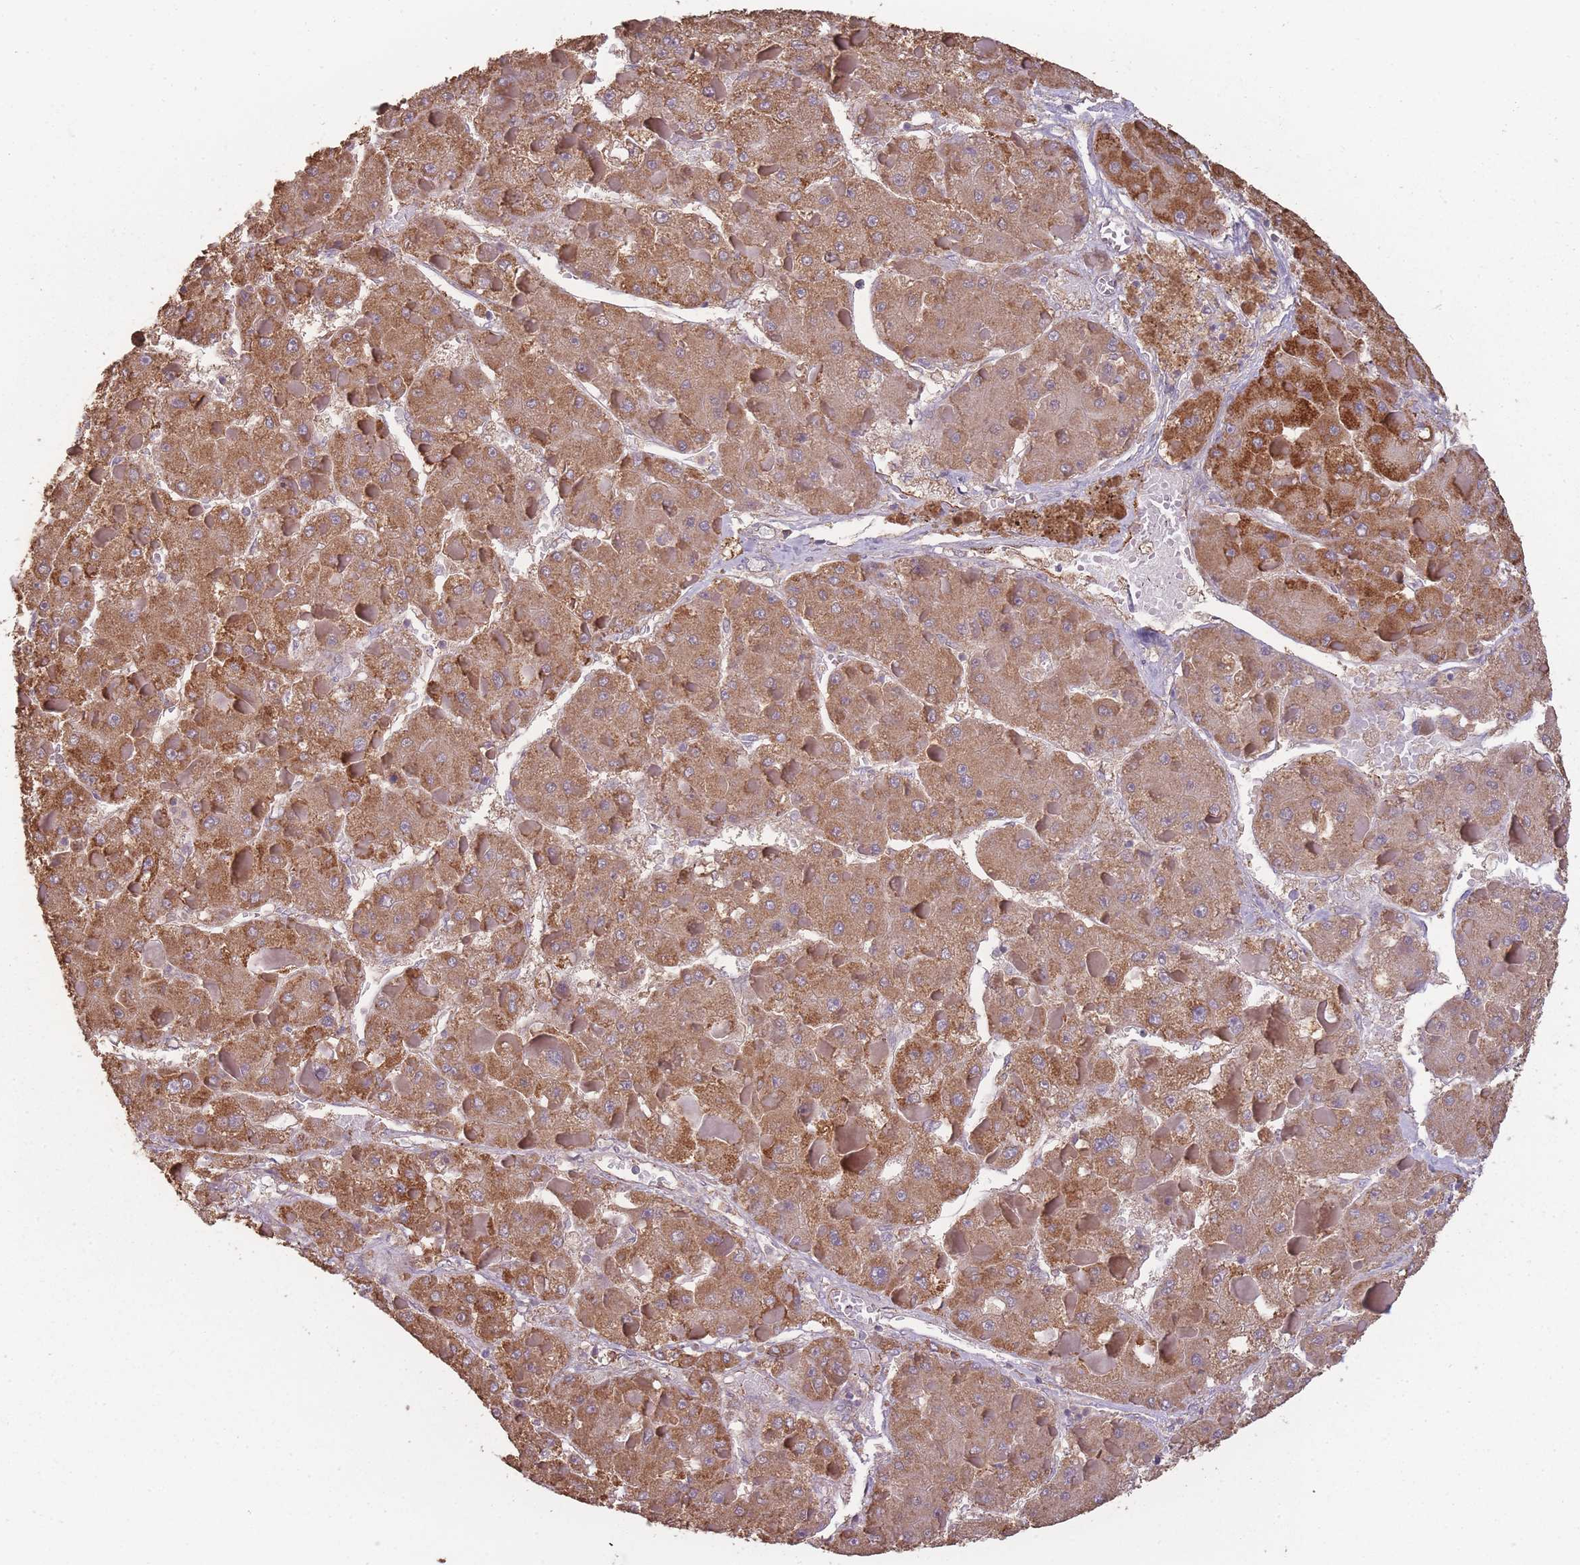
{"staining": {"intensity": "moderate", "quantity": ">75%", "location": "cytoplasmic/membranous"}, "tissue": "liver cancer", "cell_type": "Tumor cells", "image_type": "cancer", "snomed": [{"axis": "morphology", "description": "Carcinoma, Hepatocellular, NOS"}, {"axis": "topography", "description": "Liver"}], "caption": "A brown stain highlights moderate cytoplasmic/membranous staining of a protein in human liver cancer (hepatocellular carcinoma) tumor cells. Using DAB (brown) and hematoxylin (blue) stains, captured at high magnification using brightfield microscopy.", "gene": "SANBR", "patient": {"sex": "female", "age": 73}}